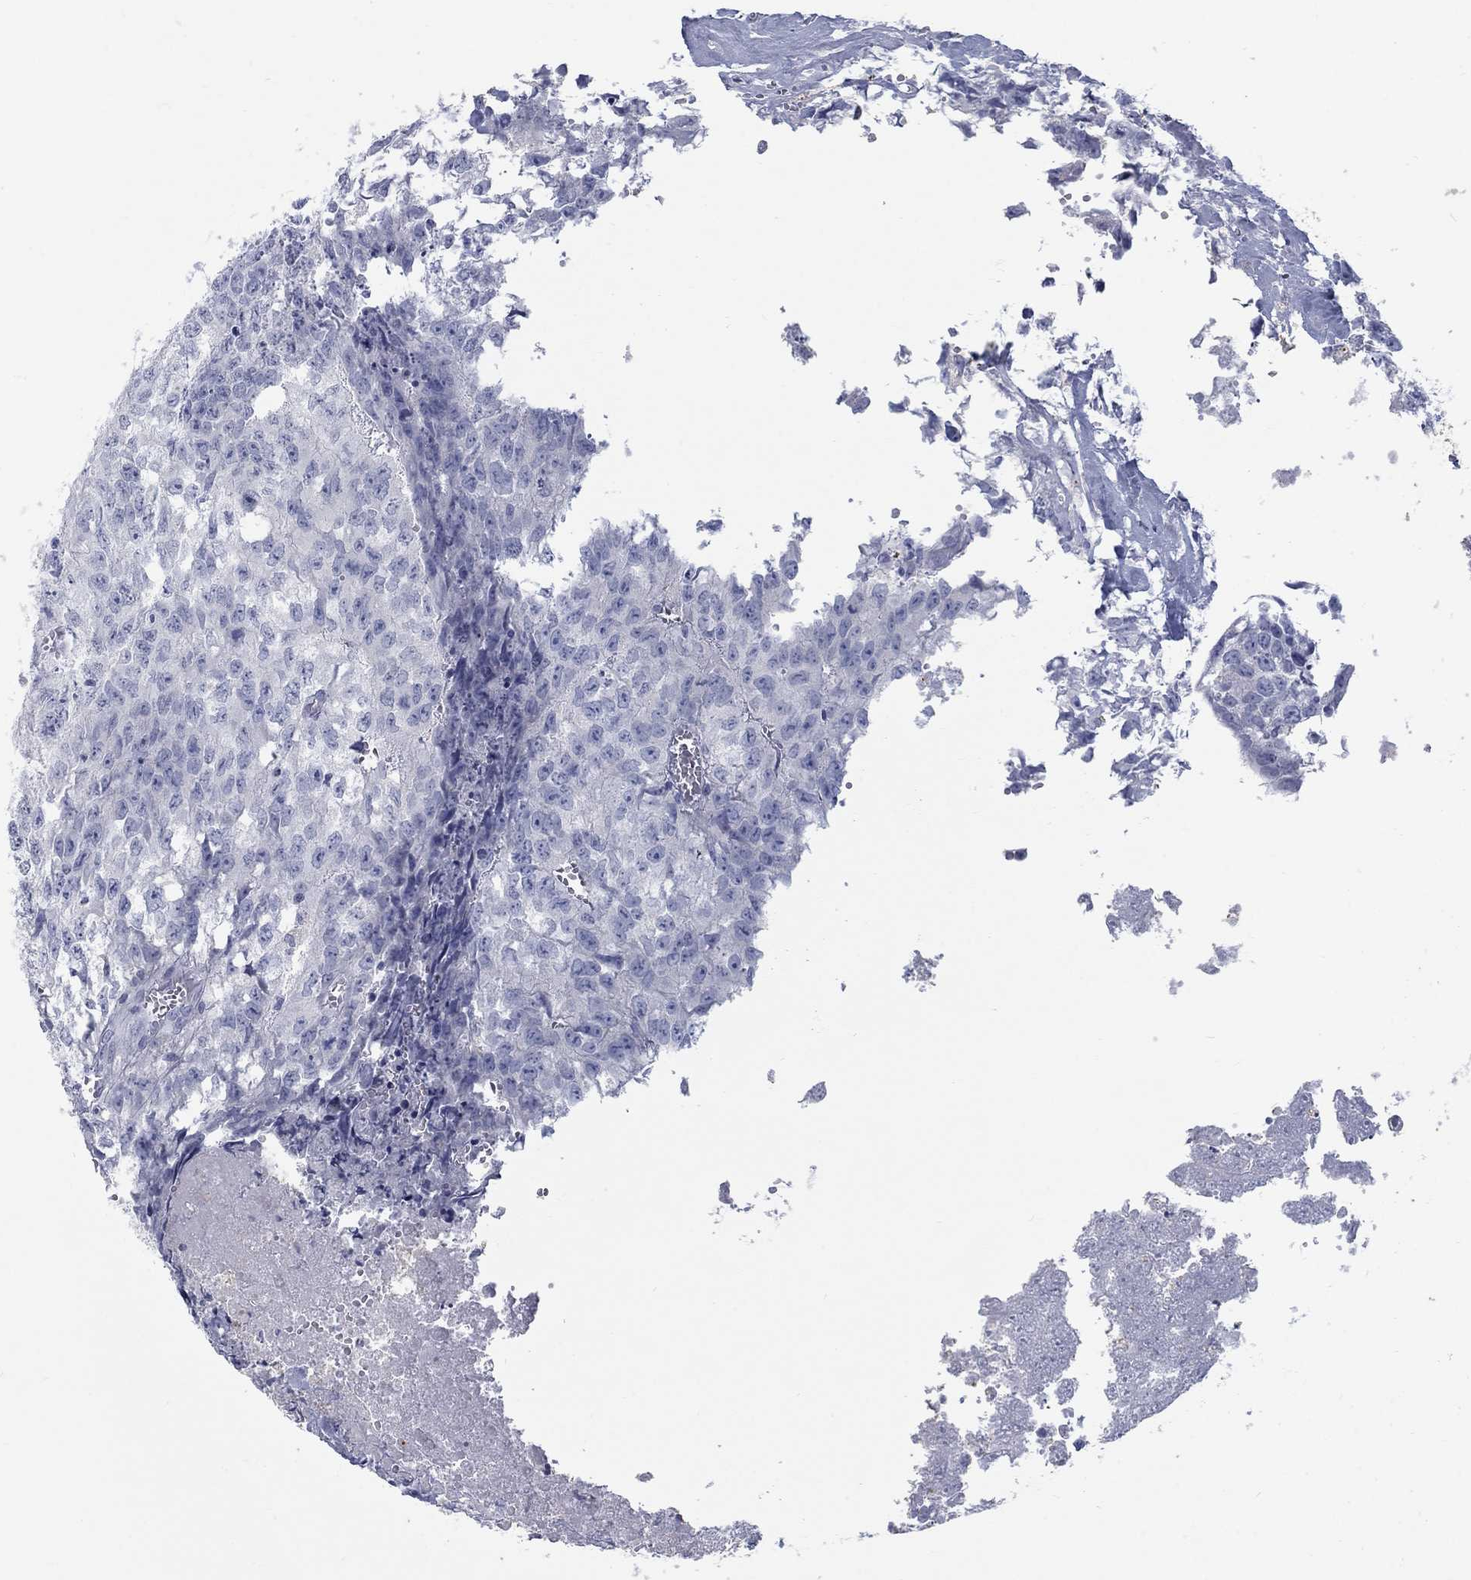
{"staining": {"intensity": "negative", "quantity": "none", "location": "none"}, "tissue": "testis cancer", "cell_type": "Tumor cells", "image_type": "cancer", "snomed": [{"axis": "morphology", "description": "Carcinoma, Embryonal, NOS"}, {"axis": "morphology", "description": "Teratoma, malignant, NOS"}, {"axis": "topography", "description": "Testis"}], "caption": "Immunohistochemistry histopathology image of human testis cancer (malignant teratoma) stained for a protein (brown), which shows no positivity in tumor cells.", "gene": "RFTN2", "patient": {"sex": "male", "age": 24}}